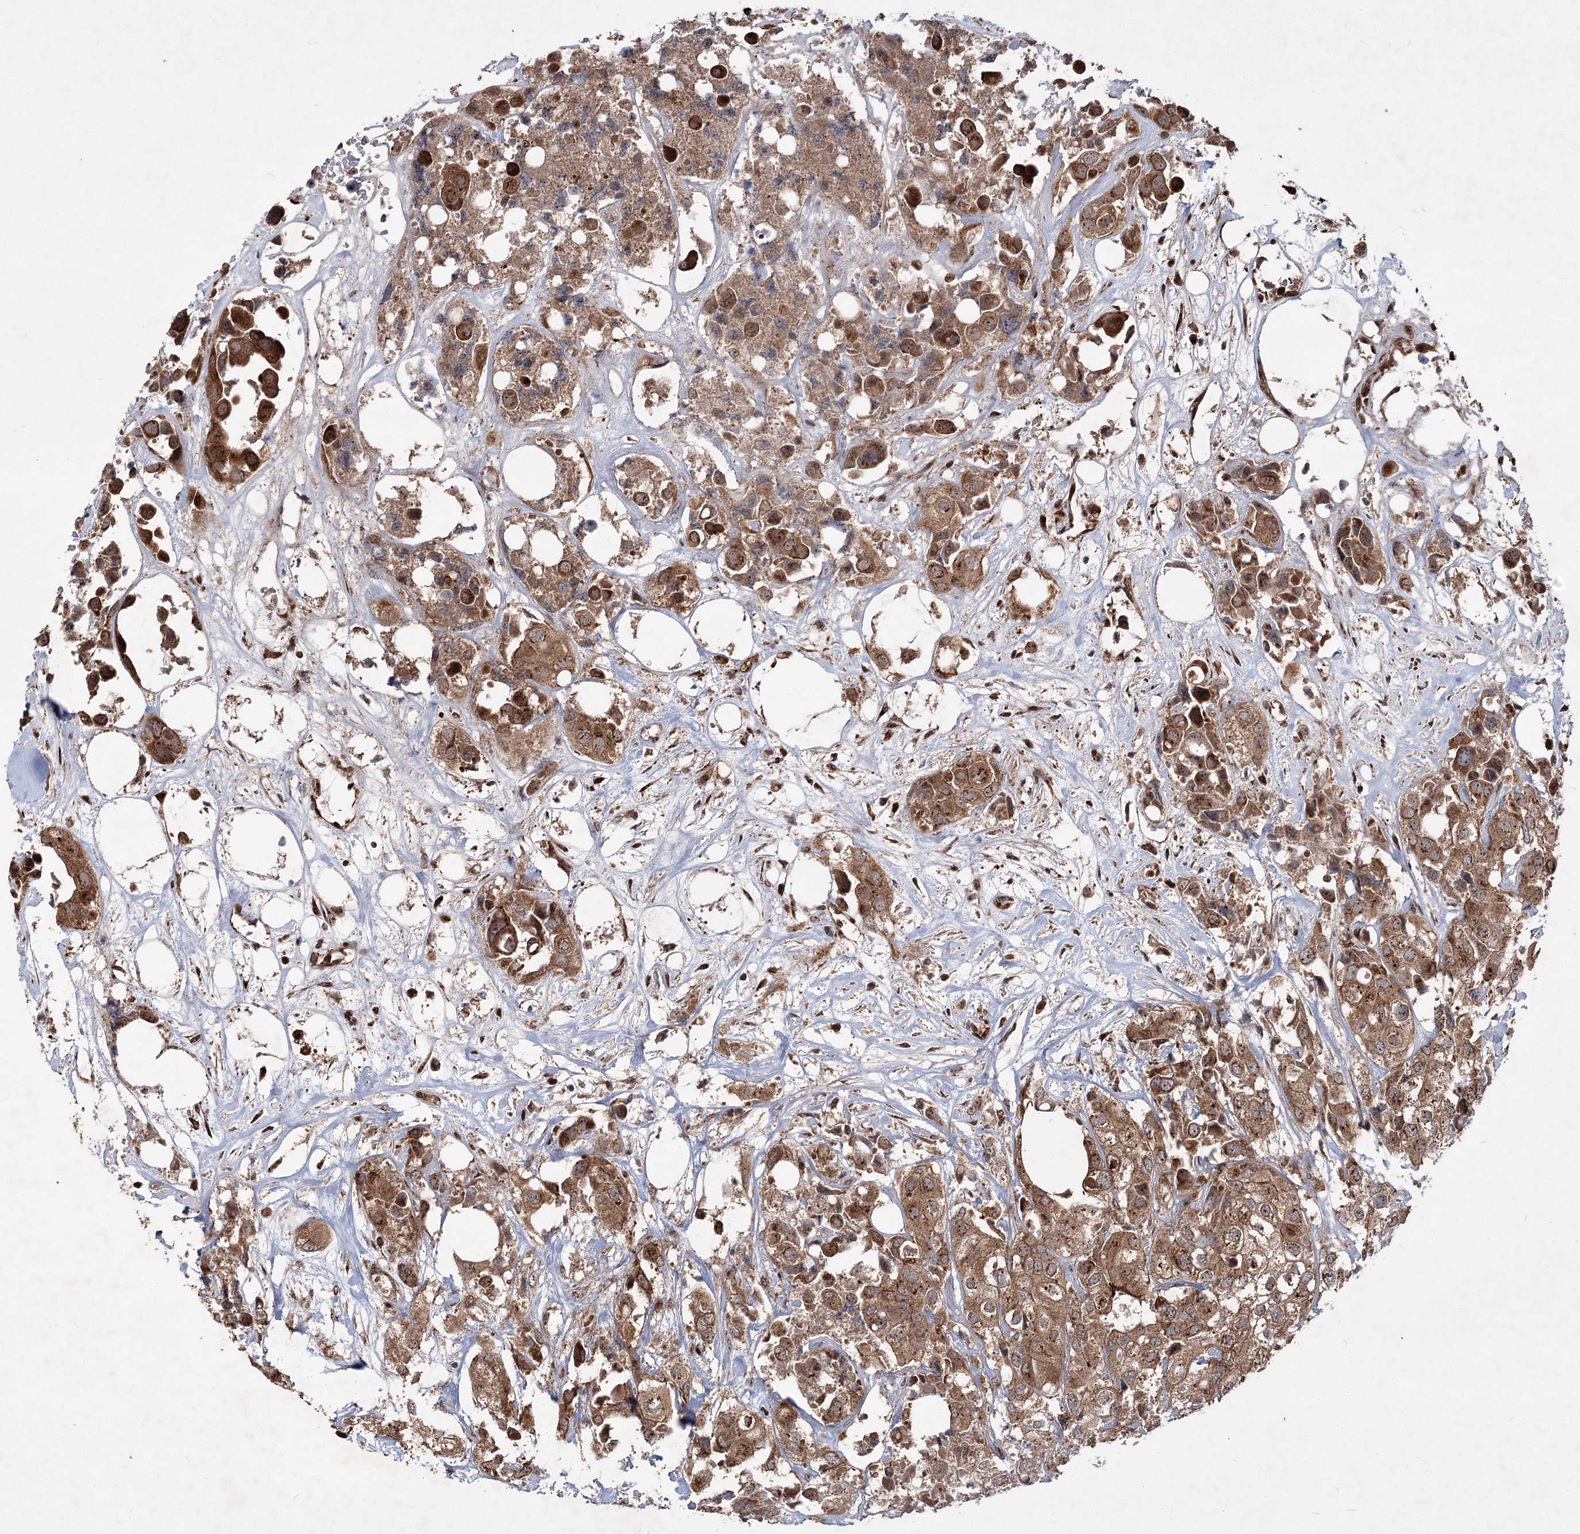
{"staining": {"intensity": "moderate", "quantity": ">75%", "location": "cytoplasmic/membranous"}, "tissue": "urothelial cancer", "cell_type": "Tumor cells", "image_type": "cancer", "snomed": [{"axis": "morphology", "description": "Urothelial carcinoma, High grade"}, {"axis": "topography", "description": "Urinary bladder"}], "caption": "The histopathology image reveals a brown stain indicating the presence of a protein in the cytoplasmic/membranous of tumor cells in urothelial cancer. The protein of interest is shown in brown color, while the nuclei are stained blue.", "gene": "SERINC5", "patient": {"sex": "male", "age": 64}}